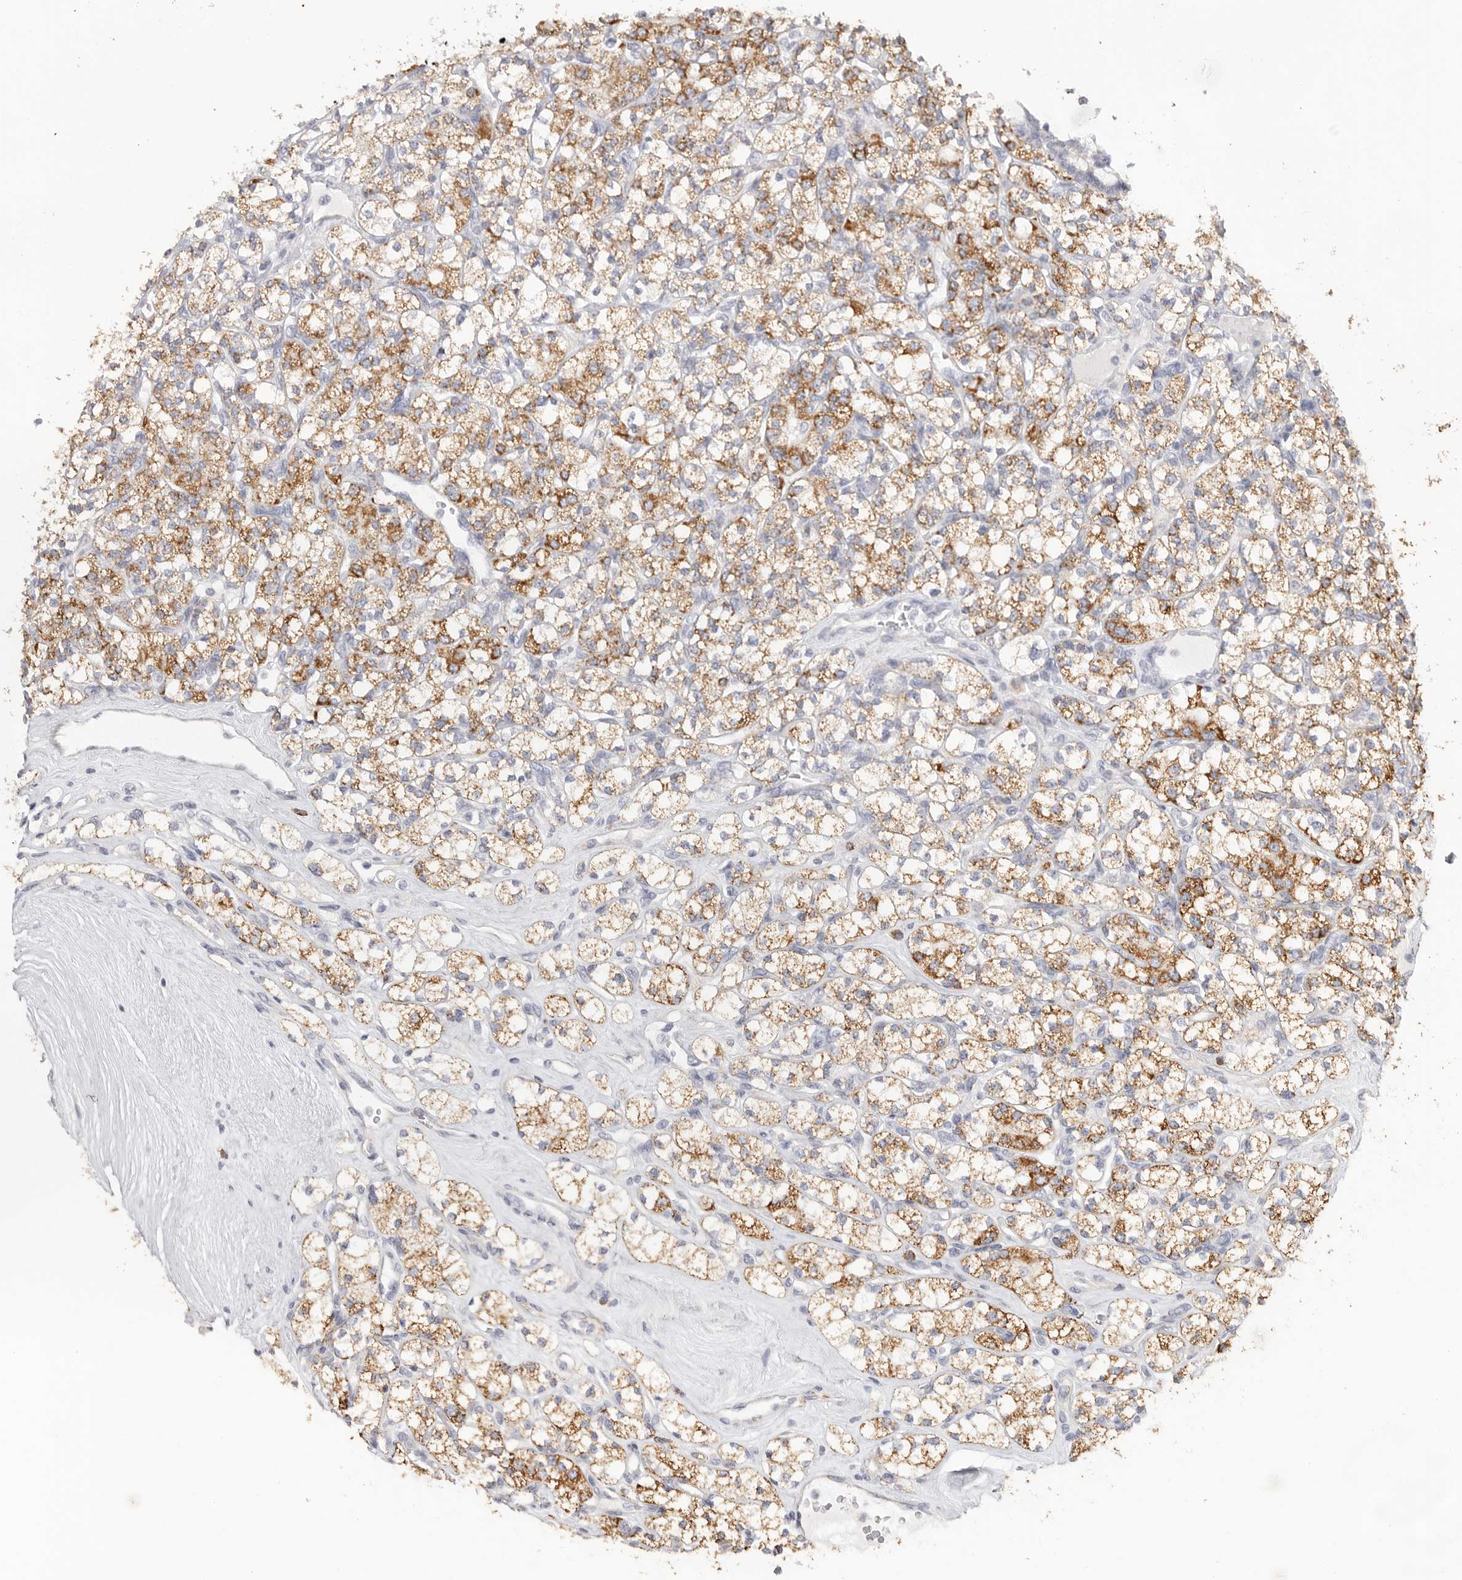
{"staining": {"intensity": "moderate", "quantity": ">75%", "location": "cytoplasmic/membranous"}, "tissue": "renal cancer", "cell_type": "Tumor cells", "image_type": "cancer", "snomed": [{"axis": "morphology", "description": "Adenocarcinoma, NOS"}, {"axis": "topography", "description": "Kidney"}], "caption": "Immunohistochemistry (IHC) (DAB) staining of human renal cancer displays moderate cytoplasmic/membranous protein expression in about >75% of tumor cells.", "gene": "ELP3", "patient": {"sex": "male", "age": 77}}